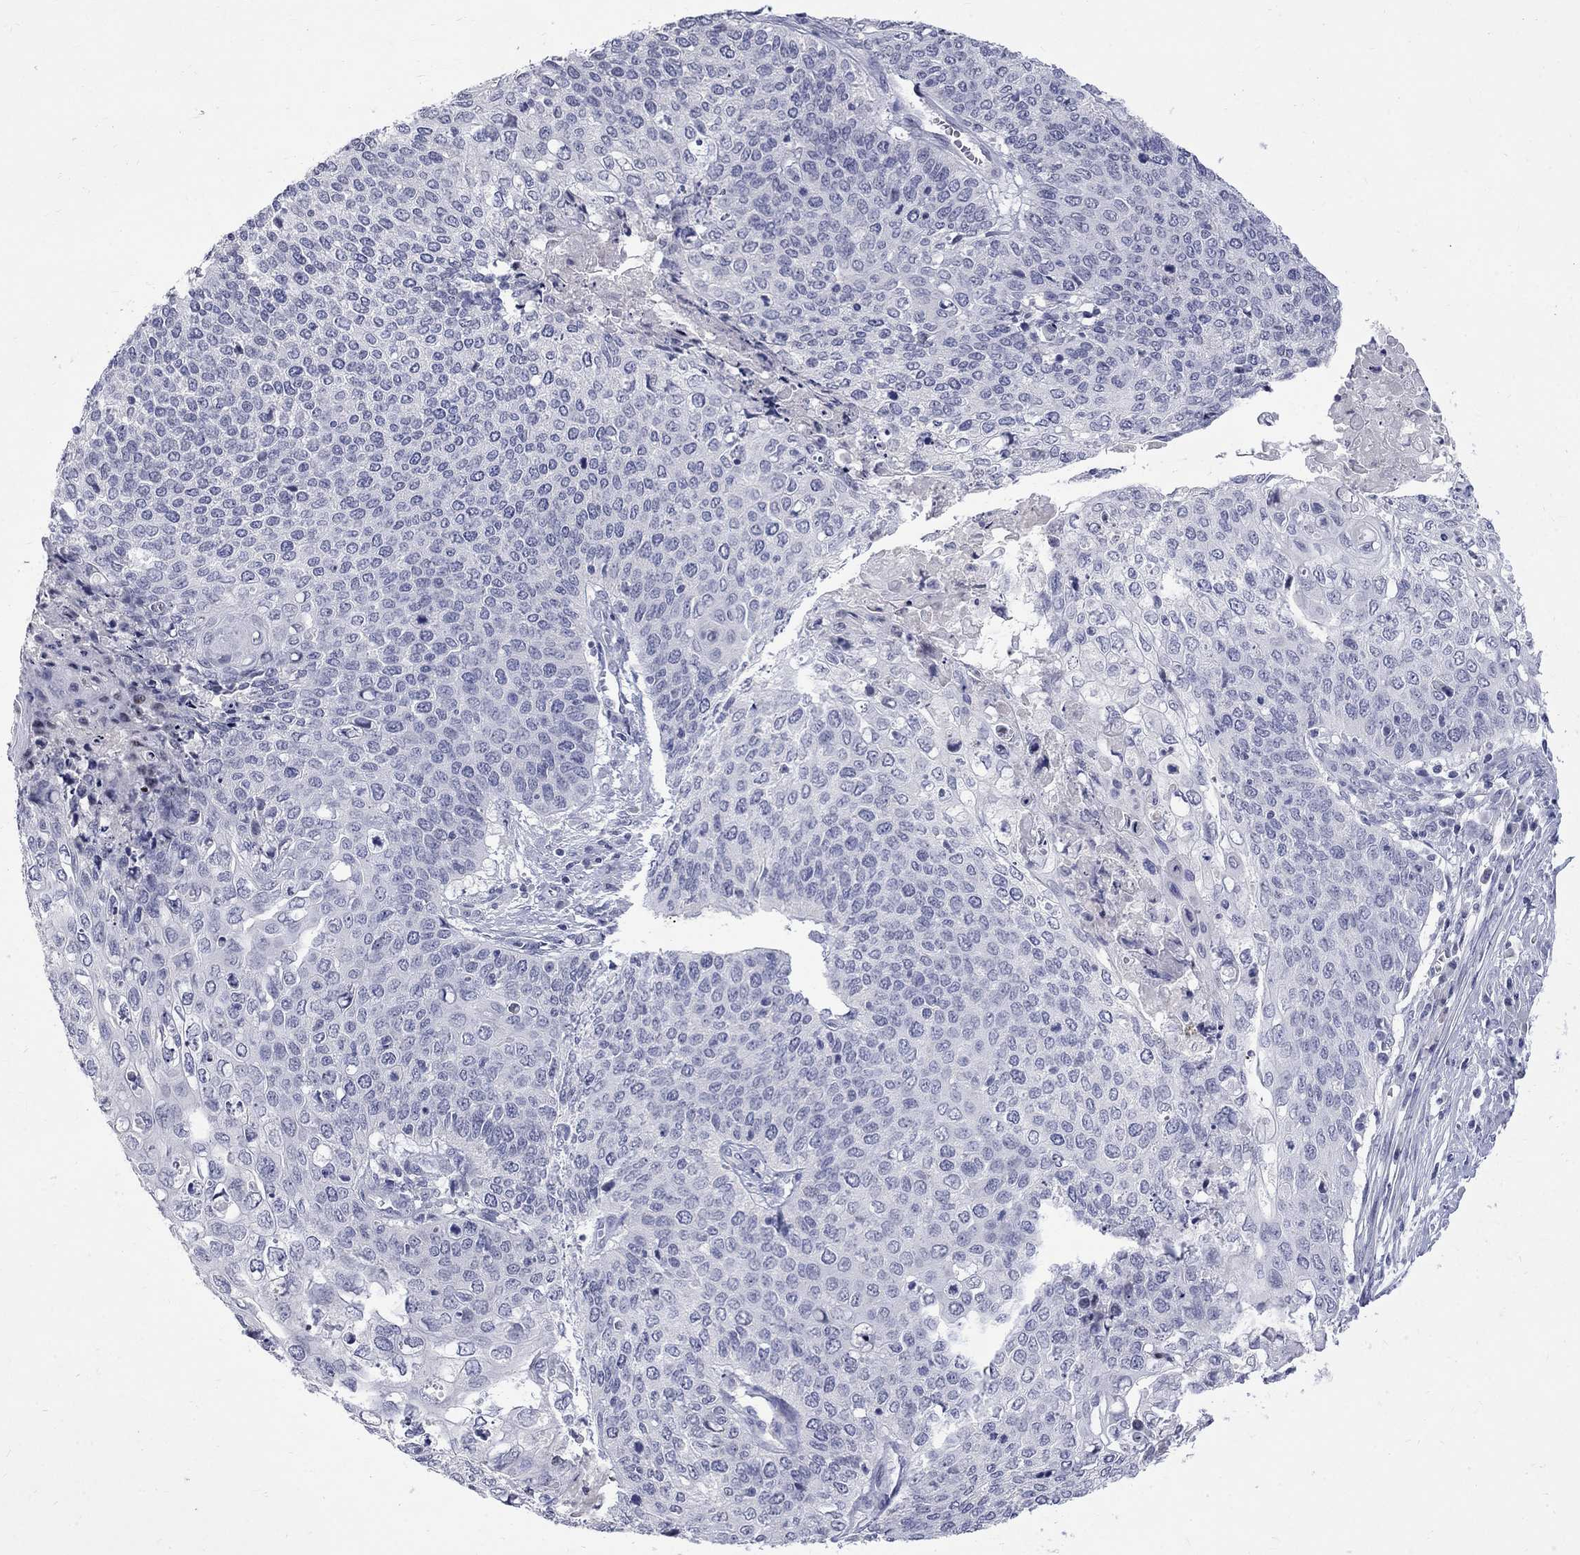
{"staining": {"intensity": "negative", "quantity": "none", "location": "none"}, "tissue": "cervical cancer", "cell_type": "Tumor cells", "image_type": "cancer", "snomed": [{"axis": "morphology", "description": "Squamous cell carcinoma, NOS"}, {"axis": "topography", "description": "Cervix"}], "caption": "Human squamous cell carcinoma (cervical) stained for a protein using IHC demonstrates no positivity in tumor cells.", "gene": "CTNND2", "patient": {"sex": "female", "age": 39}}